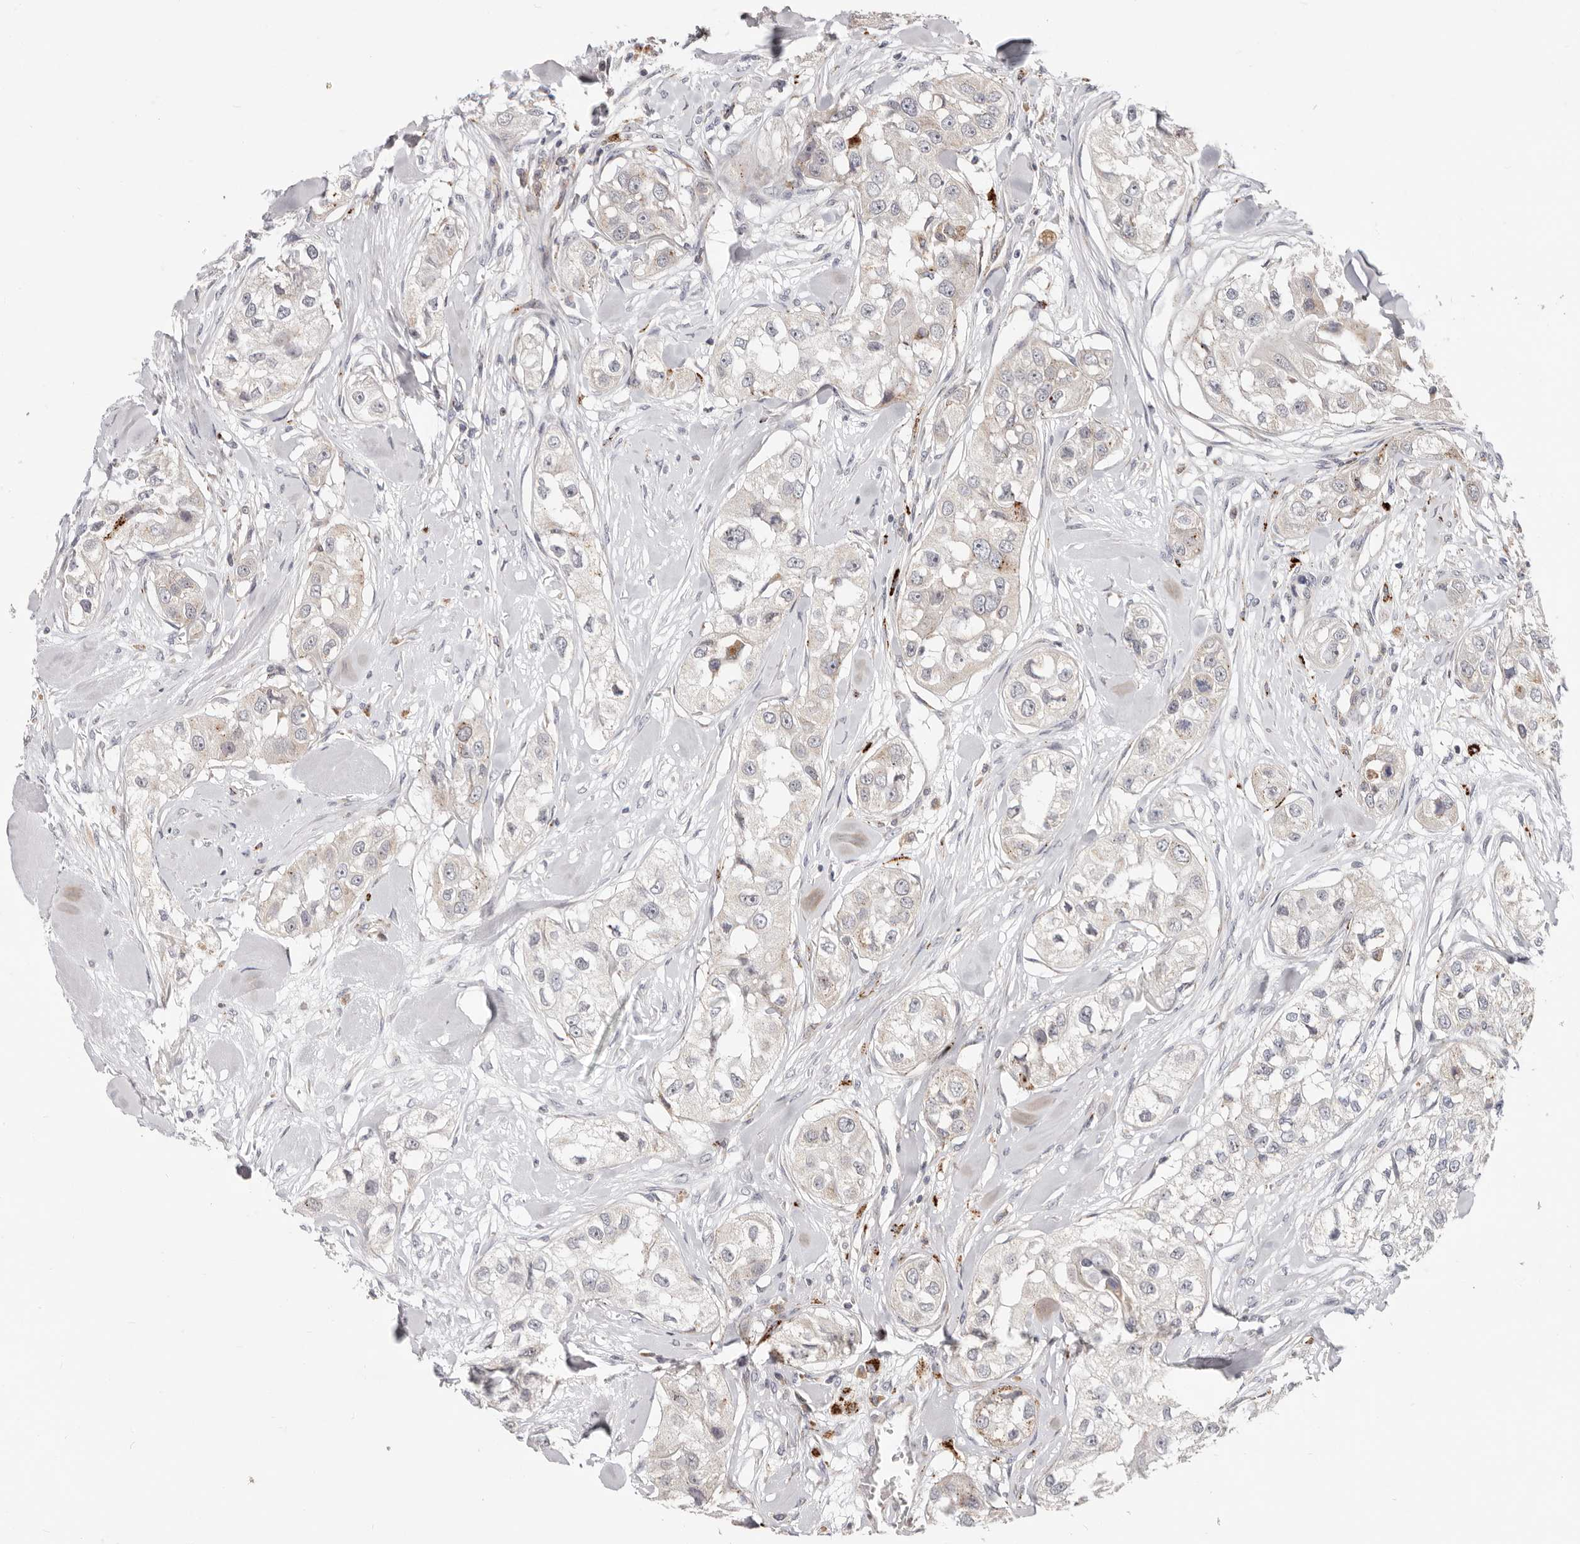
{"staining": {"intensity": "negative", "quantity": "none", "location": "none"}, "tissue": "head and neck cancer", "cell_type": "Tumor cells", "image_type": "cancer", "snomed": [{"axis": "morphology", "description": "Normal tissue, NOS"}, {"axis": "morphology", "description": "Squamous cell carcinoma, NOS"}, {"axis": "topography", "description": "Skeletal muscle"}, {"axis": "topography", "description": "Head-Neck"}], "caption": "Tumor cells show no significant staining in head and neck cancer.", "gene": "TOR3A", "patient": {"sex": "male", "age": 51}}